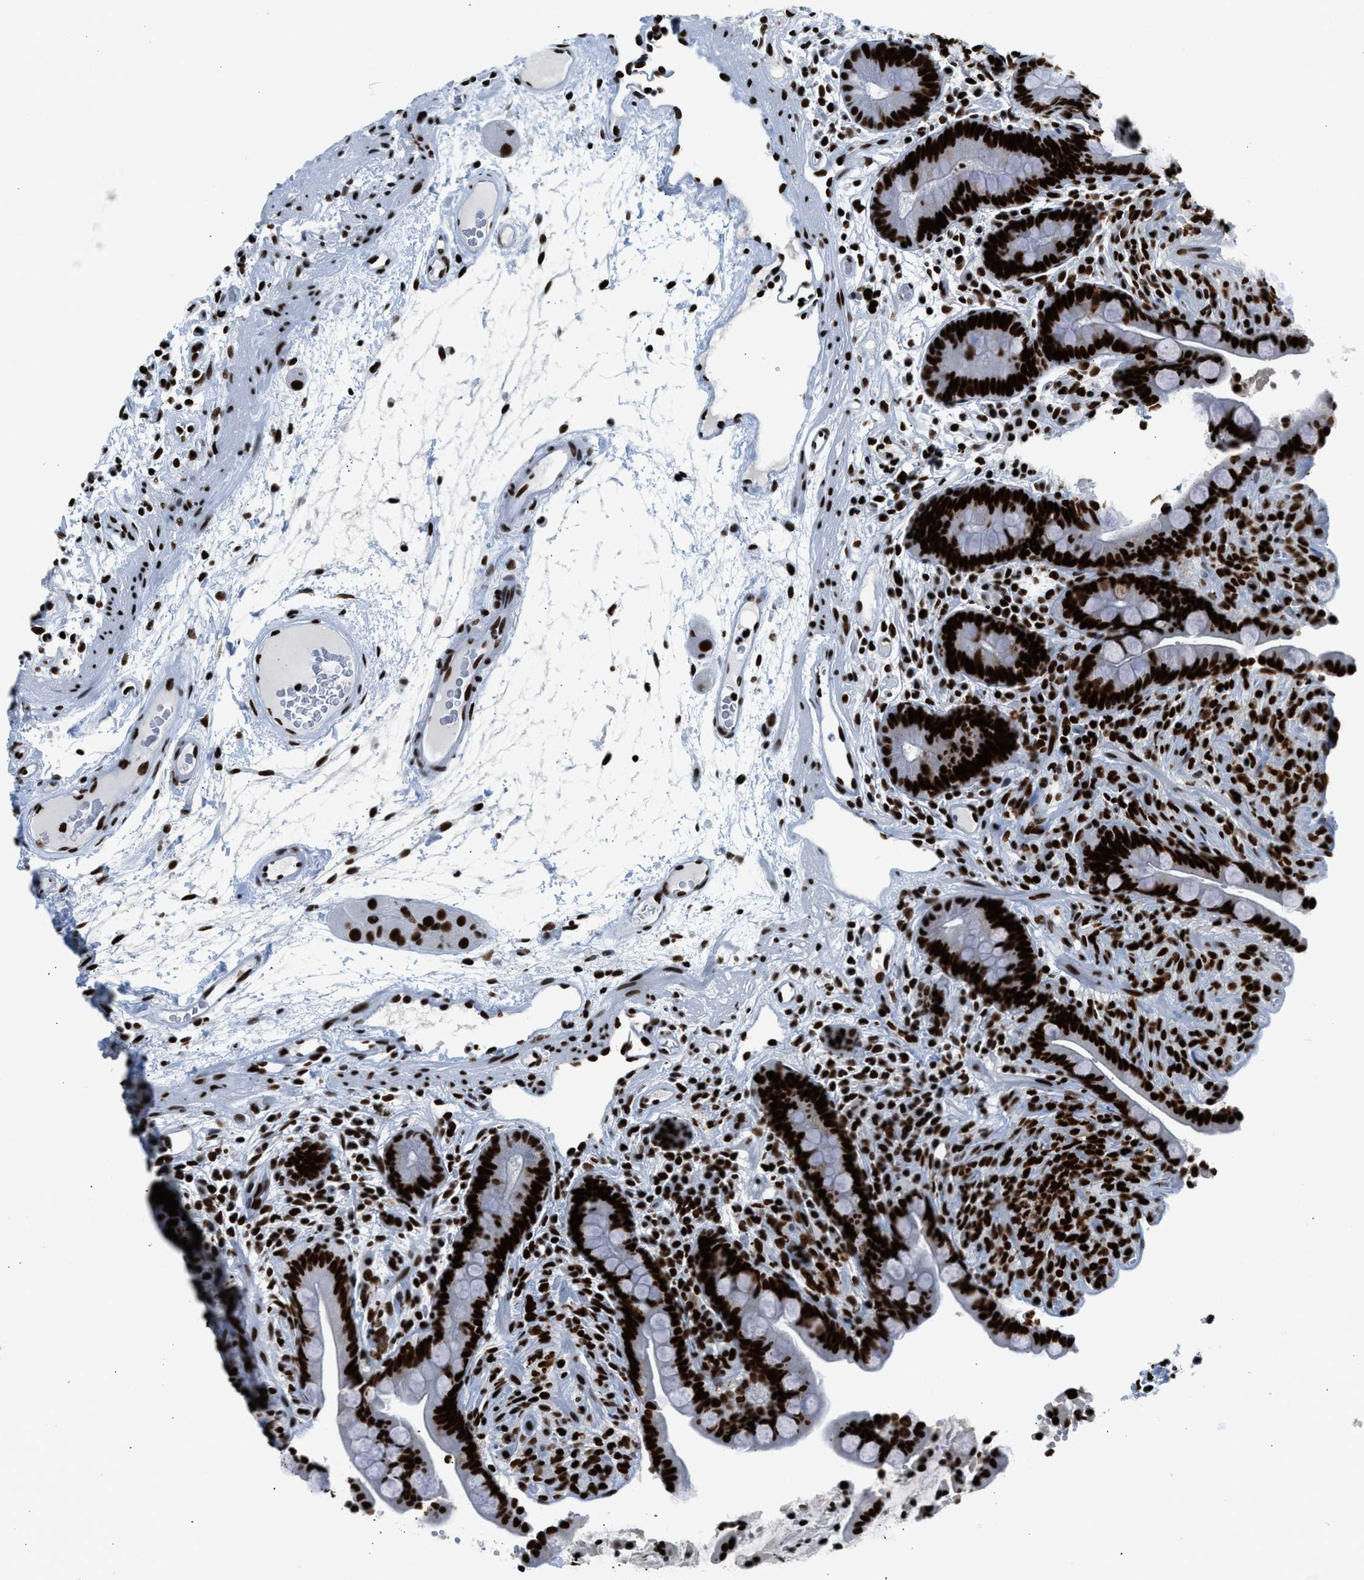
{"staining": {"intensity": "strong", "quantity": ">75%", "location": "nuclear"}, "tissue": "colon", "cell_type": "Endothelial cells", "image_type": "normal", "snomed": [{"axis": "morphology", "description": "Normal tissue, NOS"}, {"axis": "topography", "description": "Colon"}], "caption": "Colon stained with IHC reveals strong nuclear expression in approximately >75% of endothelial cells.", "gene": "PIF1", "patient": {"sex": "male", "age": 73}}